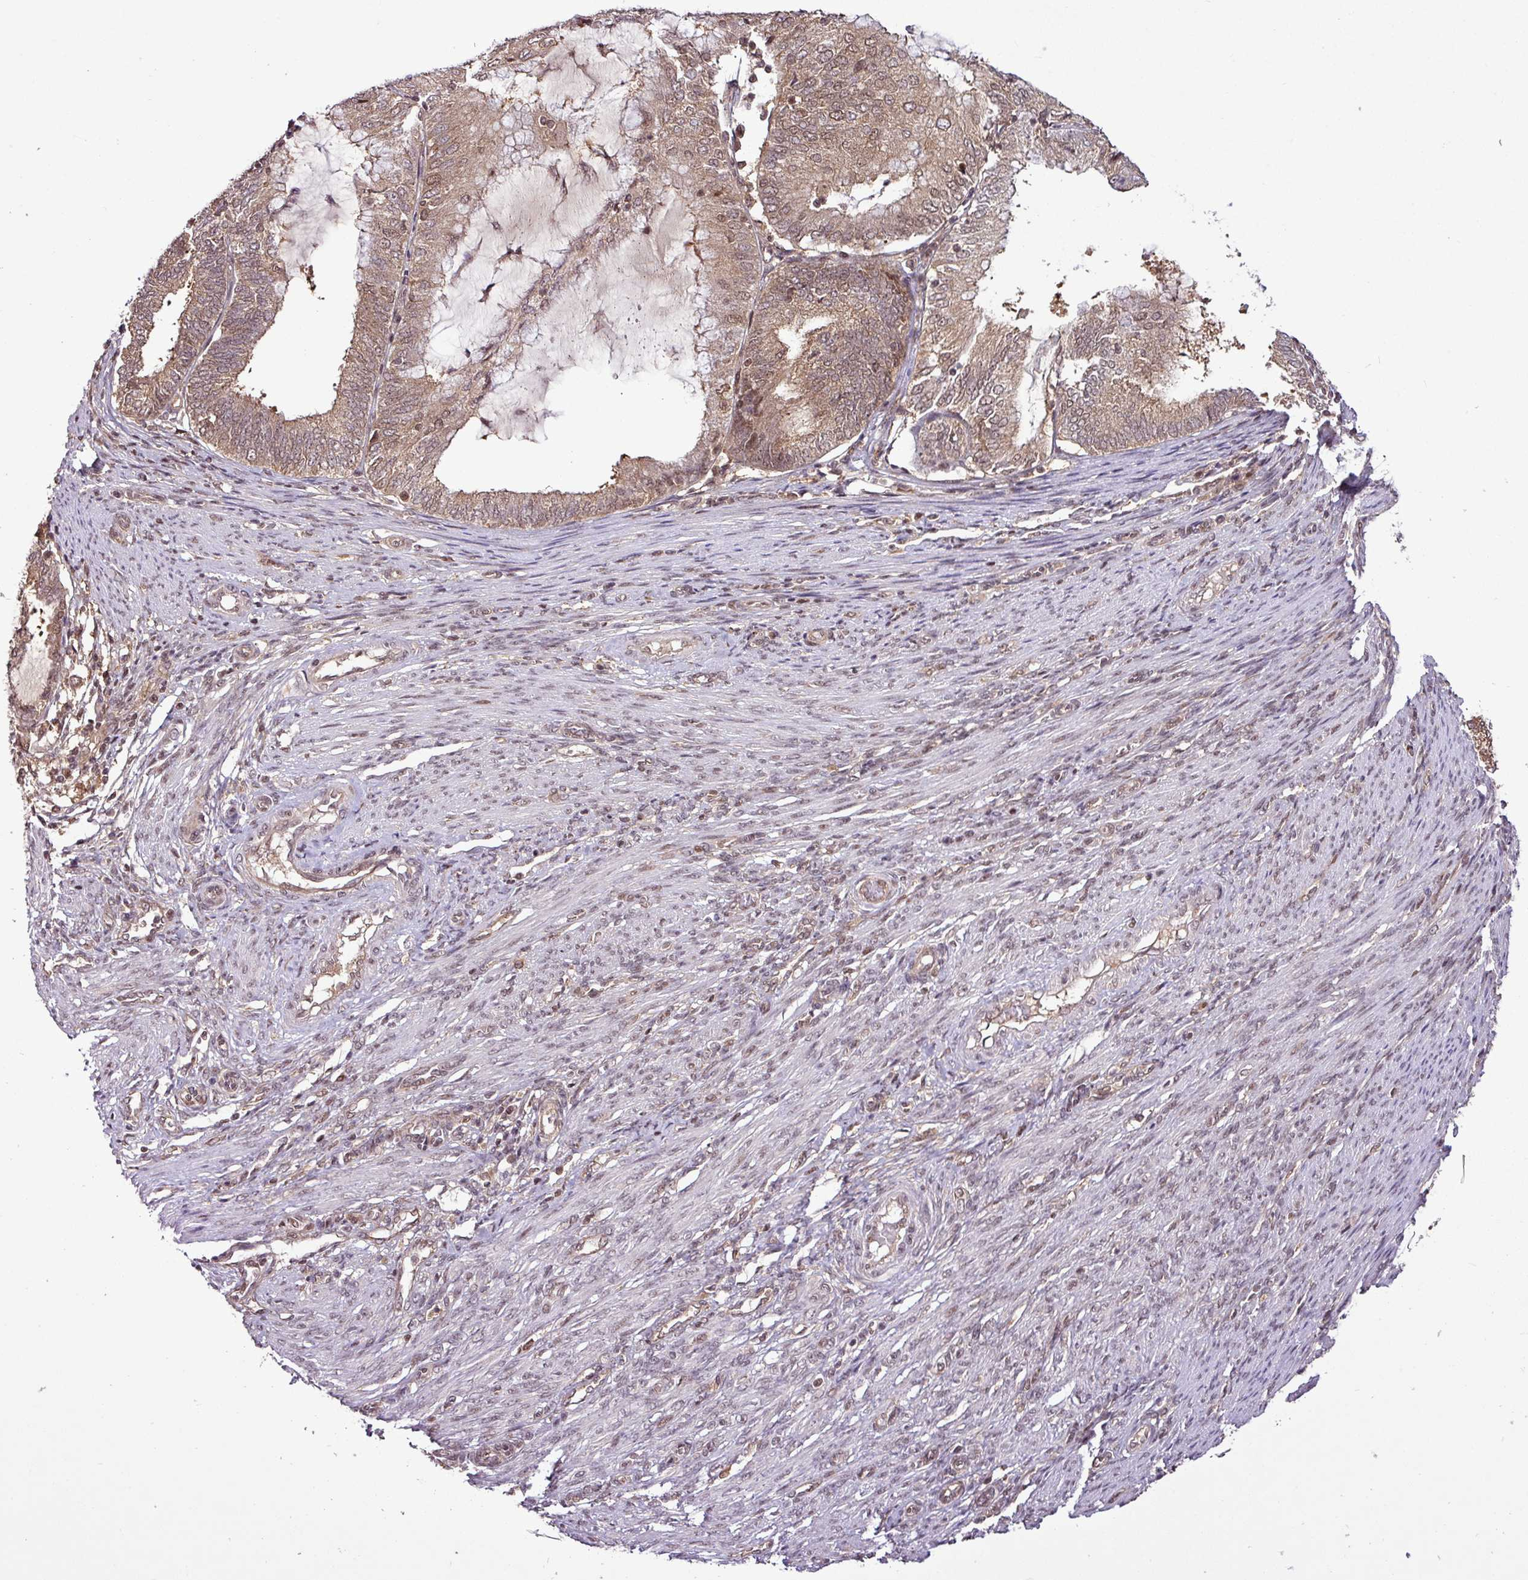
{"staining": {"intensity": "moderate", "quantity": ">75%", "location": "cytoplasmic/membranous,nuclear"}, "tissue": "endometrial cancer", "cell_type": "Tumor cells", "image_type": "cancer", "snomed": [{"axis": "morphology", "description": "Adenocarcinoma, NOS"}, {"axis": "topography", "description": "Endometrium"}], "caption": "Immunohistochemistry (DAB (3,3'-diaminobenzidine)) staining of endometrial cancer (adenocarcinoma) reveals moderate cytoplasmic/membranous and nuclear protein staining in about >75% of tumor cells. Using DAB (brown) and hematoxylin (blue) stains, captured at high magnification using brightfield microscopy.", "gene": "ITPKC", "patient": {"sex": "female", "age": 81}}